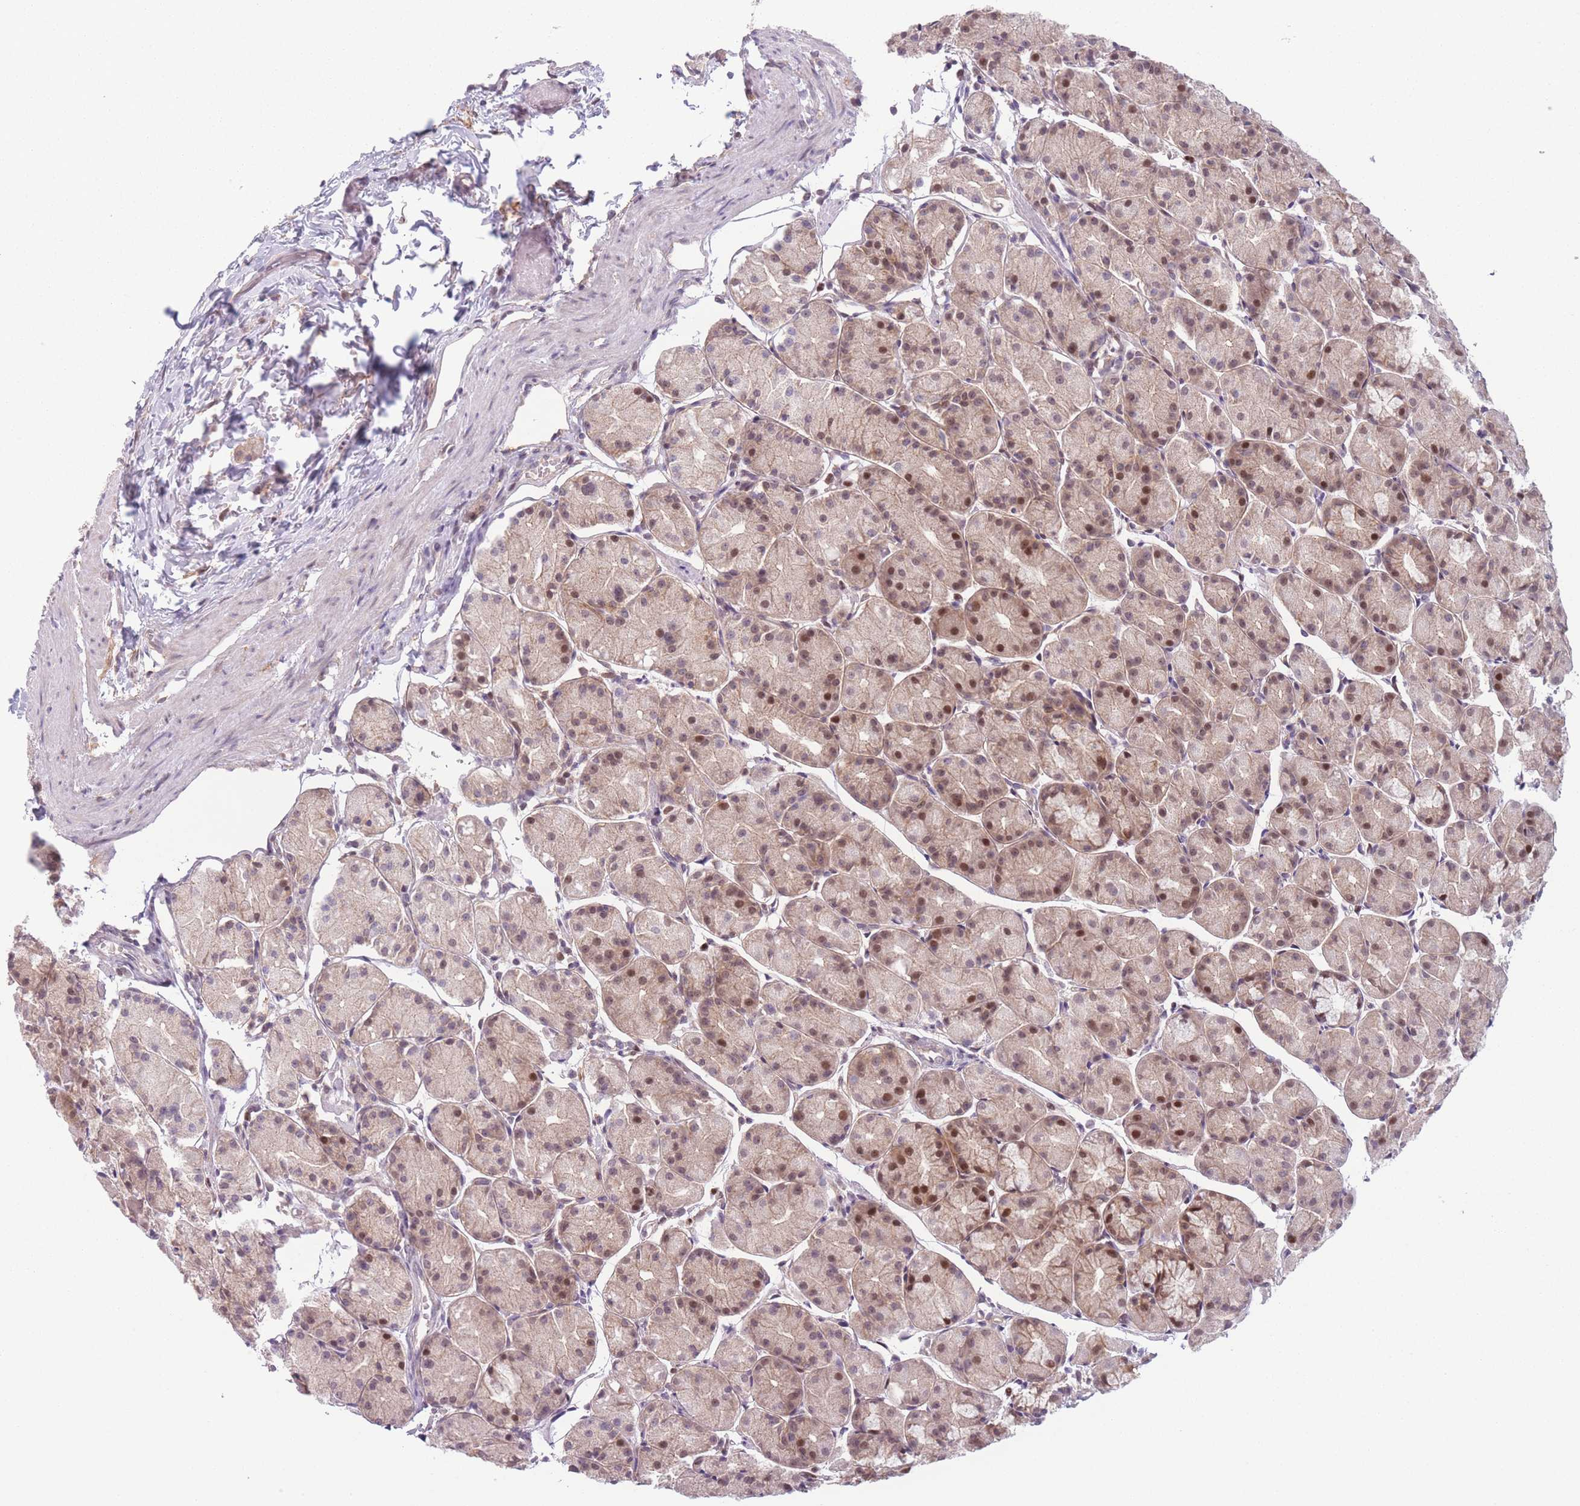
{"staining": {"intensity": "moderate", "quantity": ">75%", "location": "nuclear"}, "tissue": "stomach", "cell_type": "Glandular cells", "image_type": "normal", "snomed": [{"axis": "morphology", "description": "Normal tissue, NOS"}, {"axis": "topography", "description": "Stomach, upper"}], "caption": "An immunohistochemistry micrograph of normal tissue is shown. Protein staining in brown shows moderate nuclear positivity in stomach within glandular cells.", "gene": "ENSG00000267179", "patient": {"sex": "male", "age": 47}}